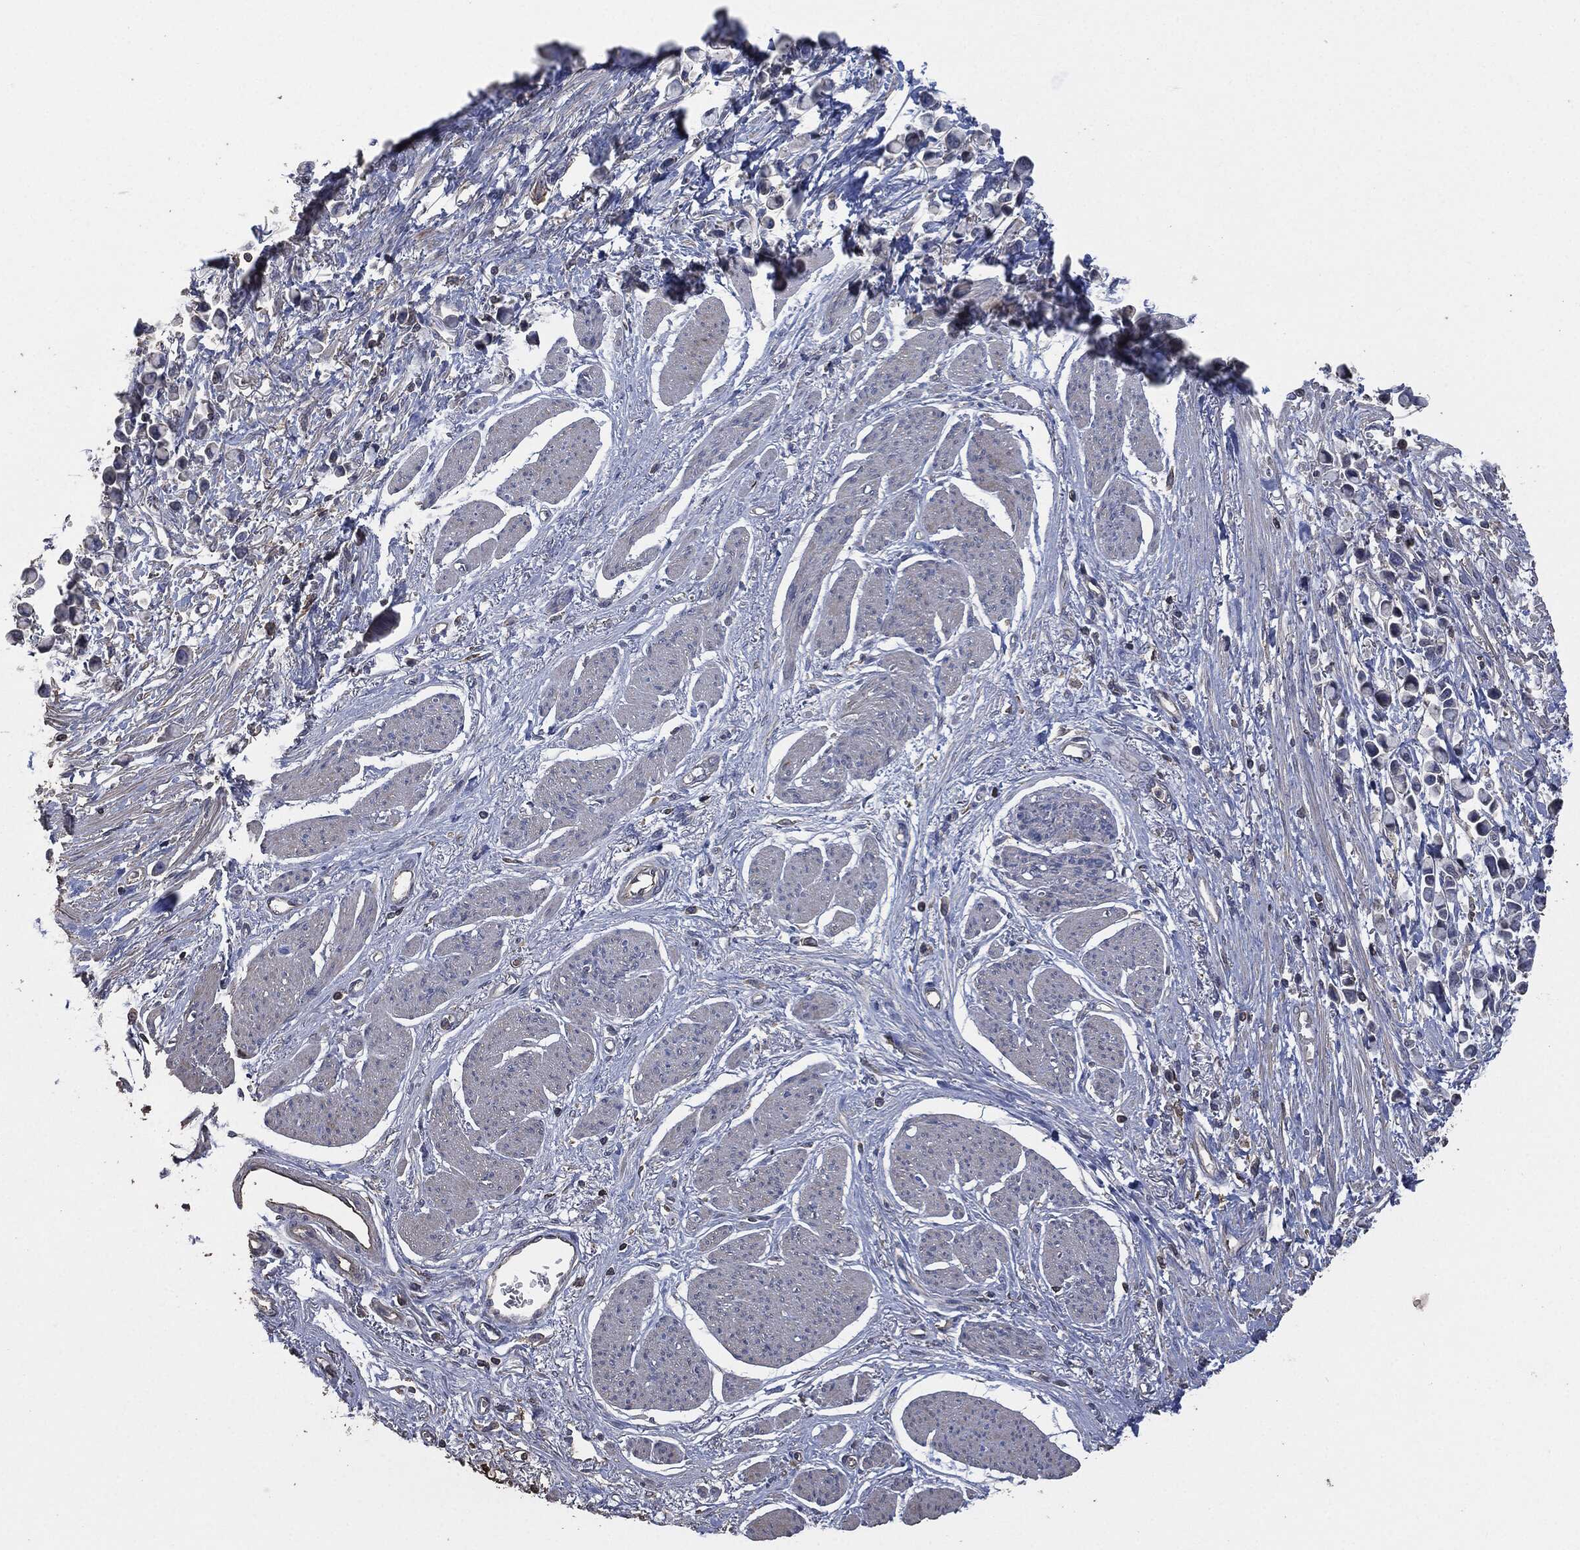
{"staining": {"intensity": "negative", "quantity": "none", "location": "none"}, "tissue": "stomach cancer", "cell_type": "Tumor cells", "image_type": "cancer", "snomed": [{"axis": "morphology", "description": "Adenocarcinoma, NOS"}, {"axis": "topography", "description": "Stomach"}], "caption": "Immunohistochemistry (IHC) of adenocarcinoma (stomach) demonstrates no staining in tumor cells.", "gene": "MSLN", "patient": {"sex": "female", "age": 81}}